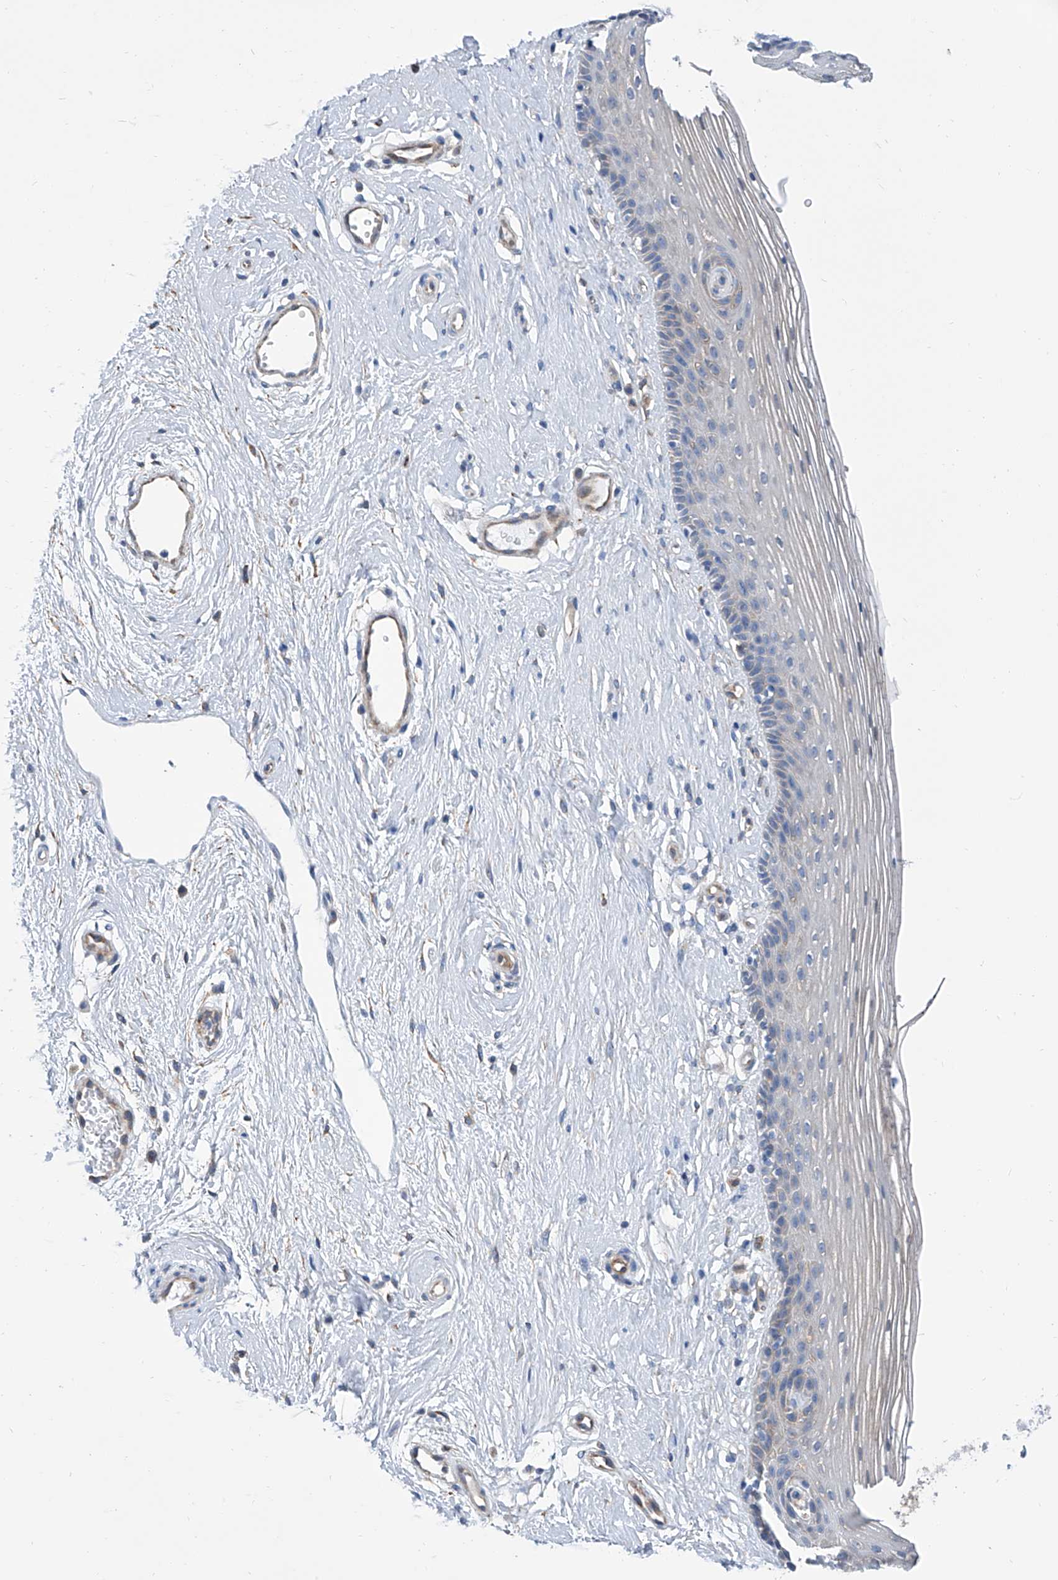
{"staining": {"intensity": "weak", "quantity": "<25%", "location": "cytoplasmic/membranous"}, "tissue": "vagina", "cell_type": "Squamous epithelial cells", "image_type": "normal", "snomed": [{"axis": "morphology", "description": "Normal tissue, NOS"}, {"axis": "topography", "description": "Vagina"}], "caption": "DAB (3,3'-diaminobenzidine) immunohistochemical staining of normal human vagina demonstrates no significant expression in squamous epithelial cells. The staining was performed using DAB (3,3'-diaminobenzidine) to visualize the protein expression in brown, while the nuclei were stained in blue with hematoxylin (Magnification: 20x).", "gene": "GPT", "patient": {"sex": "female", "age": 46}}